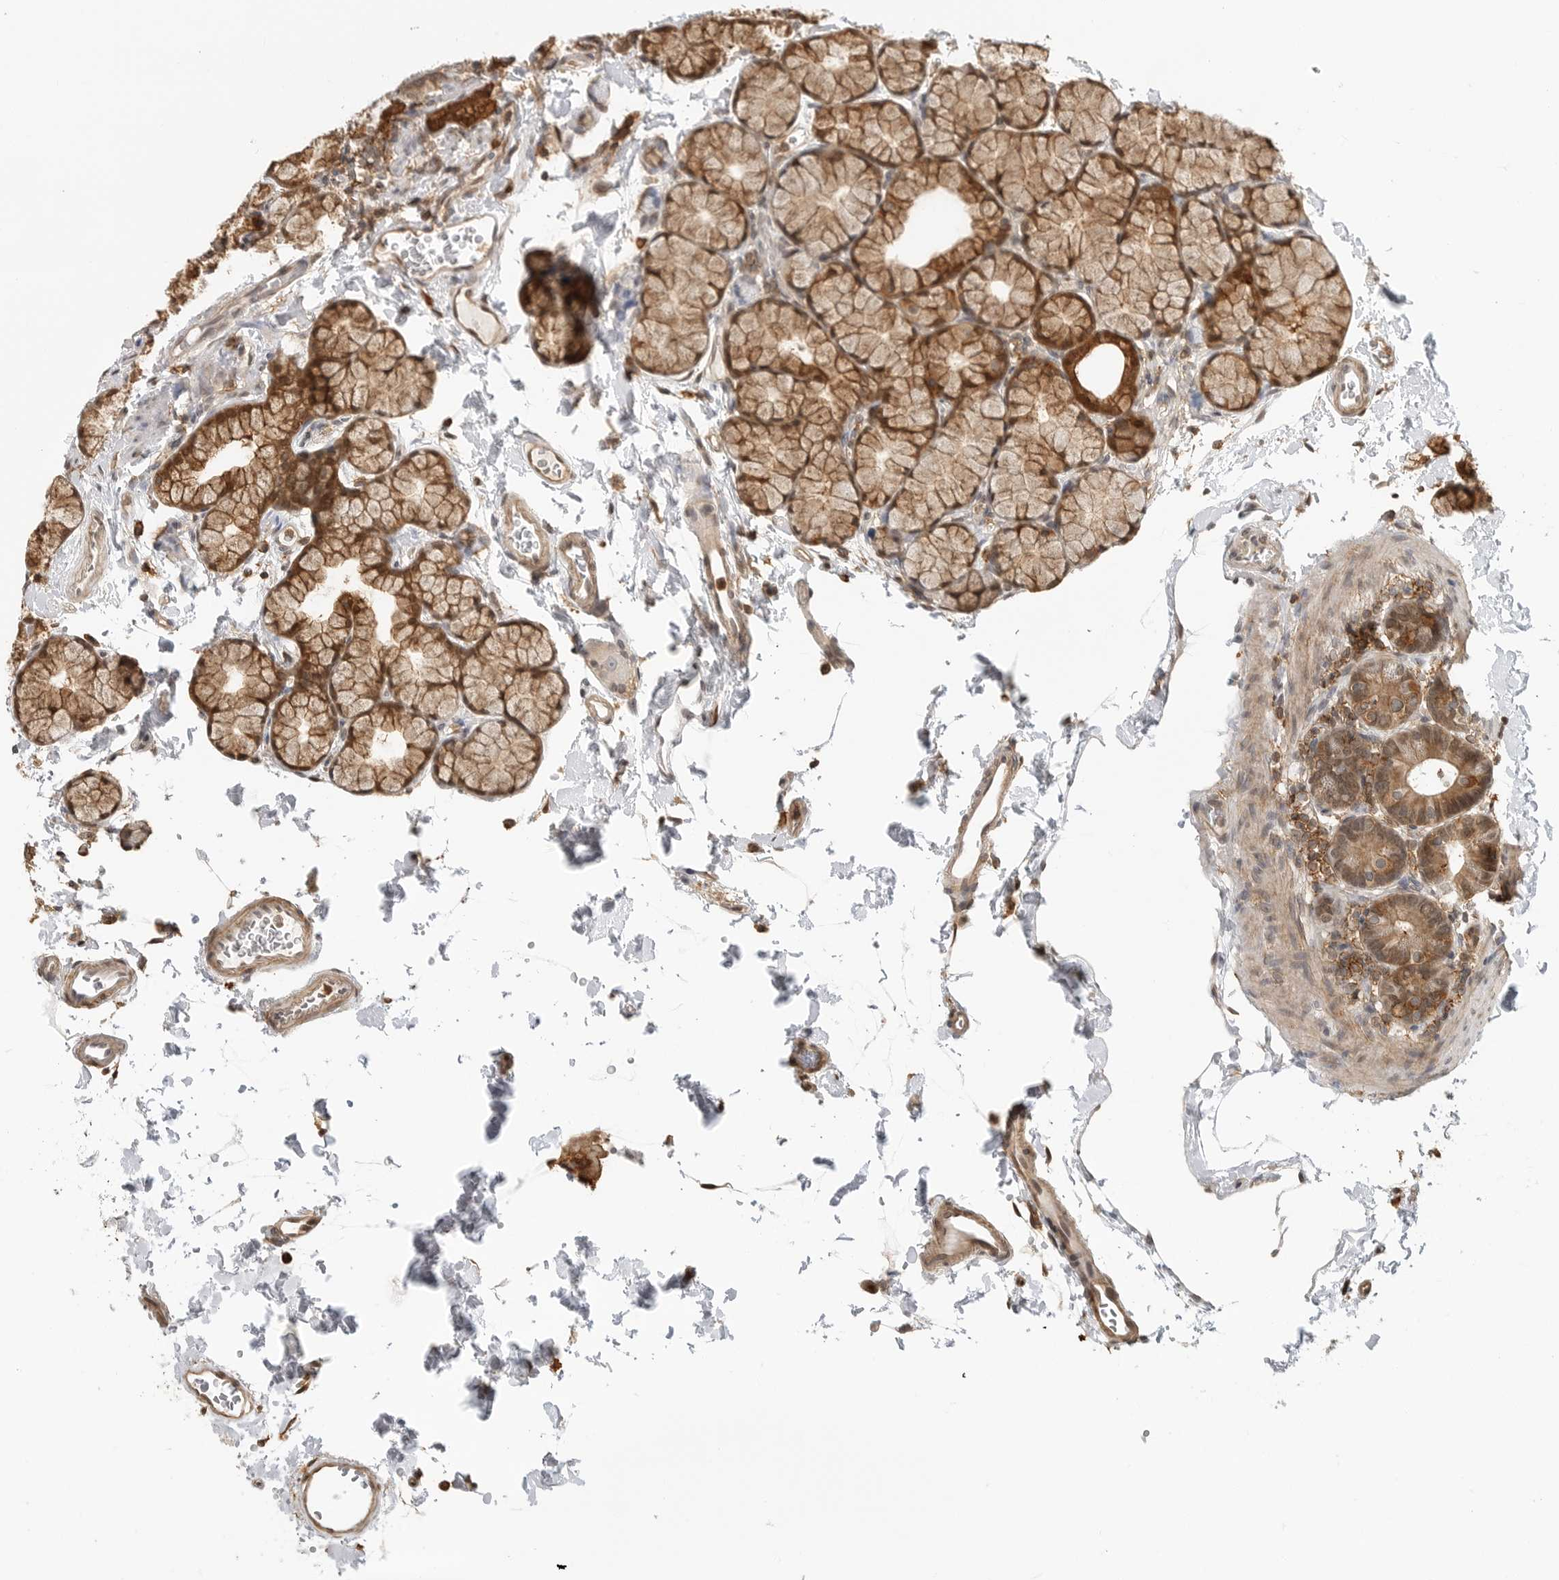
{"staining": {"intensity": "moderate", "quantity": ">75%", "location": "cytoplasmic/membranous,nuclear"}, "tissue": "duodenum", "cell_type": "Glandular cells", "image_type": "normal", "snomed": [{"axis": "morphology", "description": "Normal tissue, NOS"}, {"axis": "topography", "description": "Duodenum"}], "caption": "A brown stain highlights moderate cytoplasmic/membranous,nuclear staining of a protein in glandular cells of unremarkable human duodenum. The protein of interest is stained brown, and the nuclei are stained in blue (DAB IHC with brightfield microscopy, high magnification).", "gene": "ANXA11", "patient": {"sex": "male", "age": 54}}